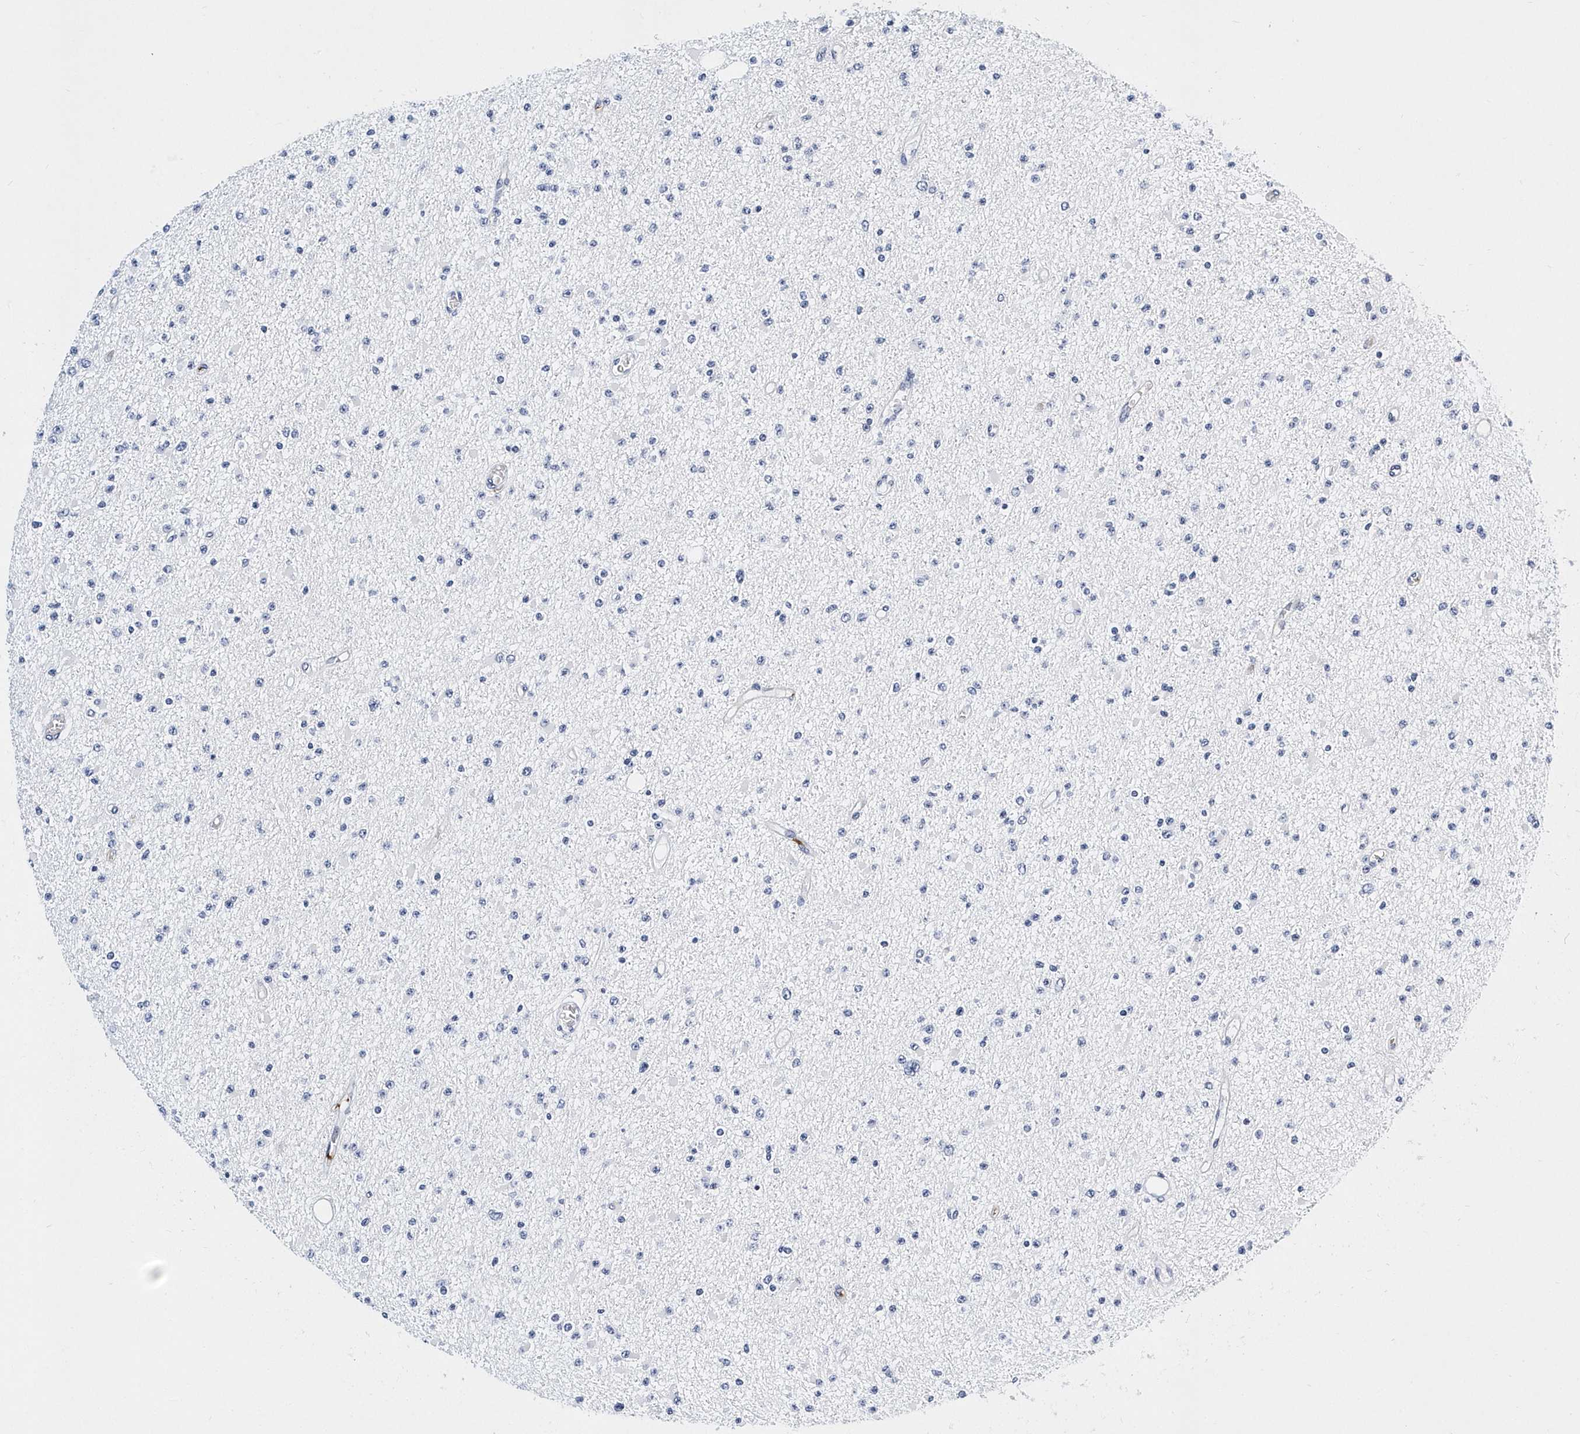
{"staining": {"intensity": "negative", "quantity": "none", "location": "none"}, "tissue": "glioma", "cell_type": "Tumor cells", "image_type": "cancer", "snomed": [{"axis": "morphology", "description": "Glioma, malignant, Low grade"}, {"axis": "topography", "description": "Brain"}], "caption": "Immunohistochemical staining of malignant glioma (low-grade) exhibits no significant staining in tumor cells.", "gene": "ITGA2B", "patient": {"sex": "female", "age": 22}}